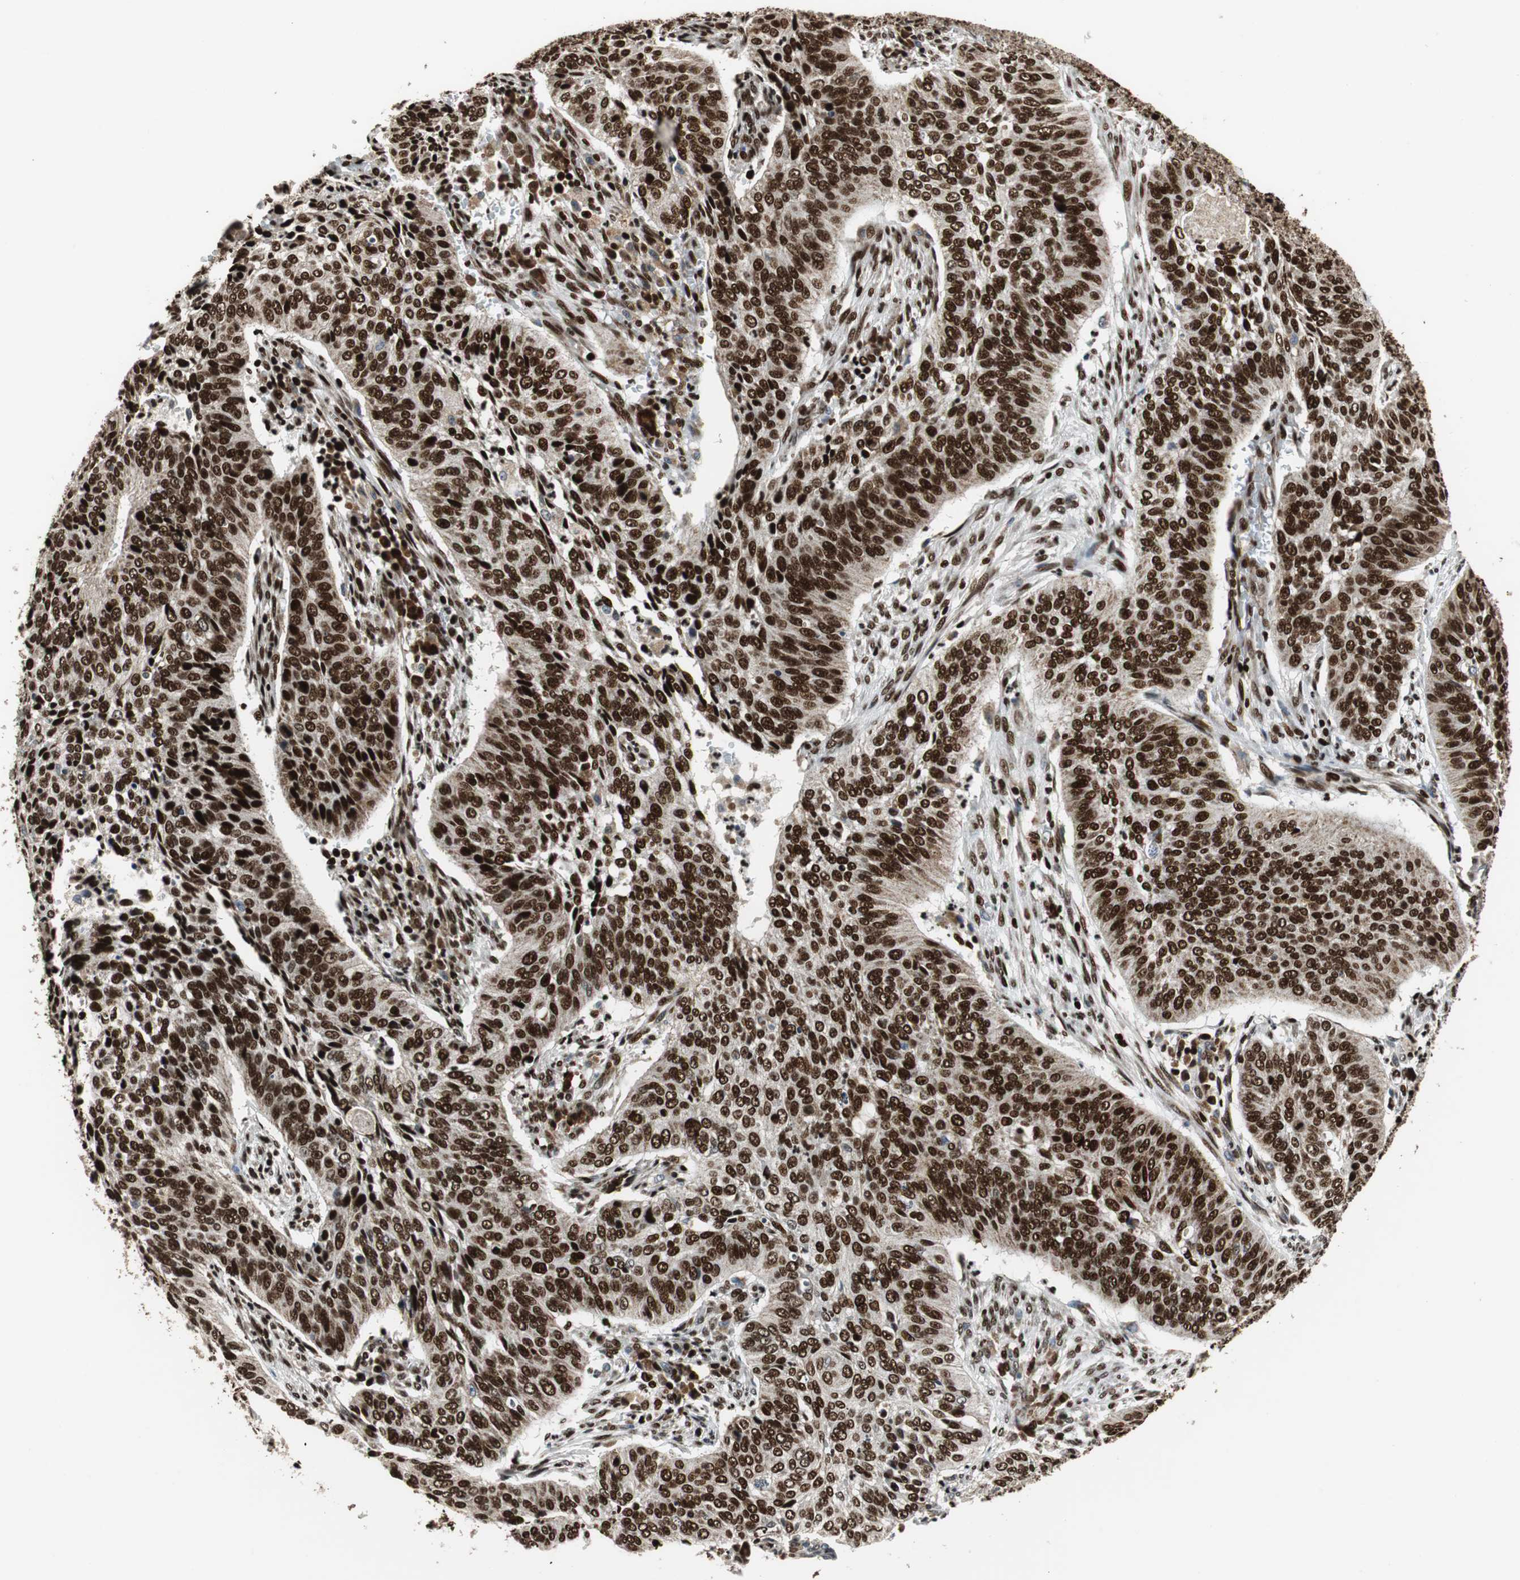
{"staining": {"intensity": "strong", "quantity": ">75%", "location": "nuclear"}, "tissue": "cervical cancer", "cell_type": "Tumor cells", "image_type": "cancer", "snomed": [{"axis": "morphology", "description": "Squamous cell carcinoma, NOS"}, {"axis": "topography", "description": "Cervix"}], "caption": "This photomicrograph shows immunohistochemistry (IHC) staining of cervical cancer, with high strong nuclear positivity in about >75% of tumor cells.", "gene": "HDAC1", "patient": {"sex": "female", "age": 39}}